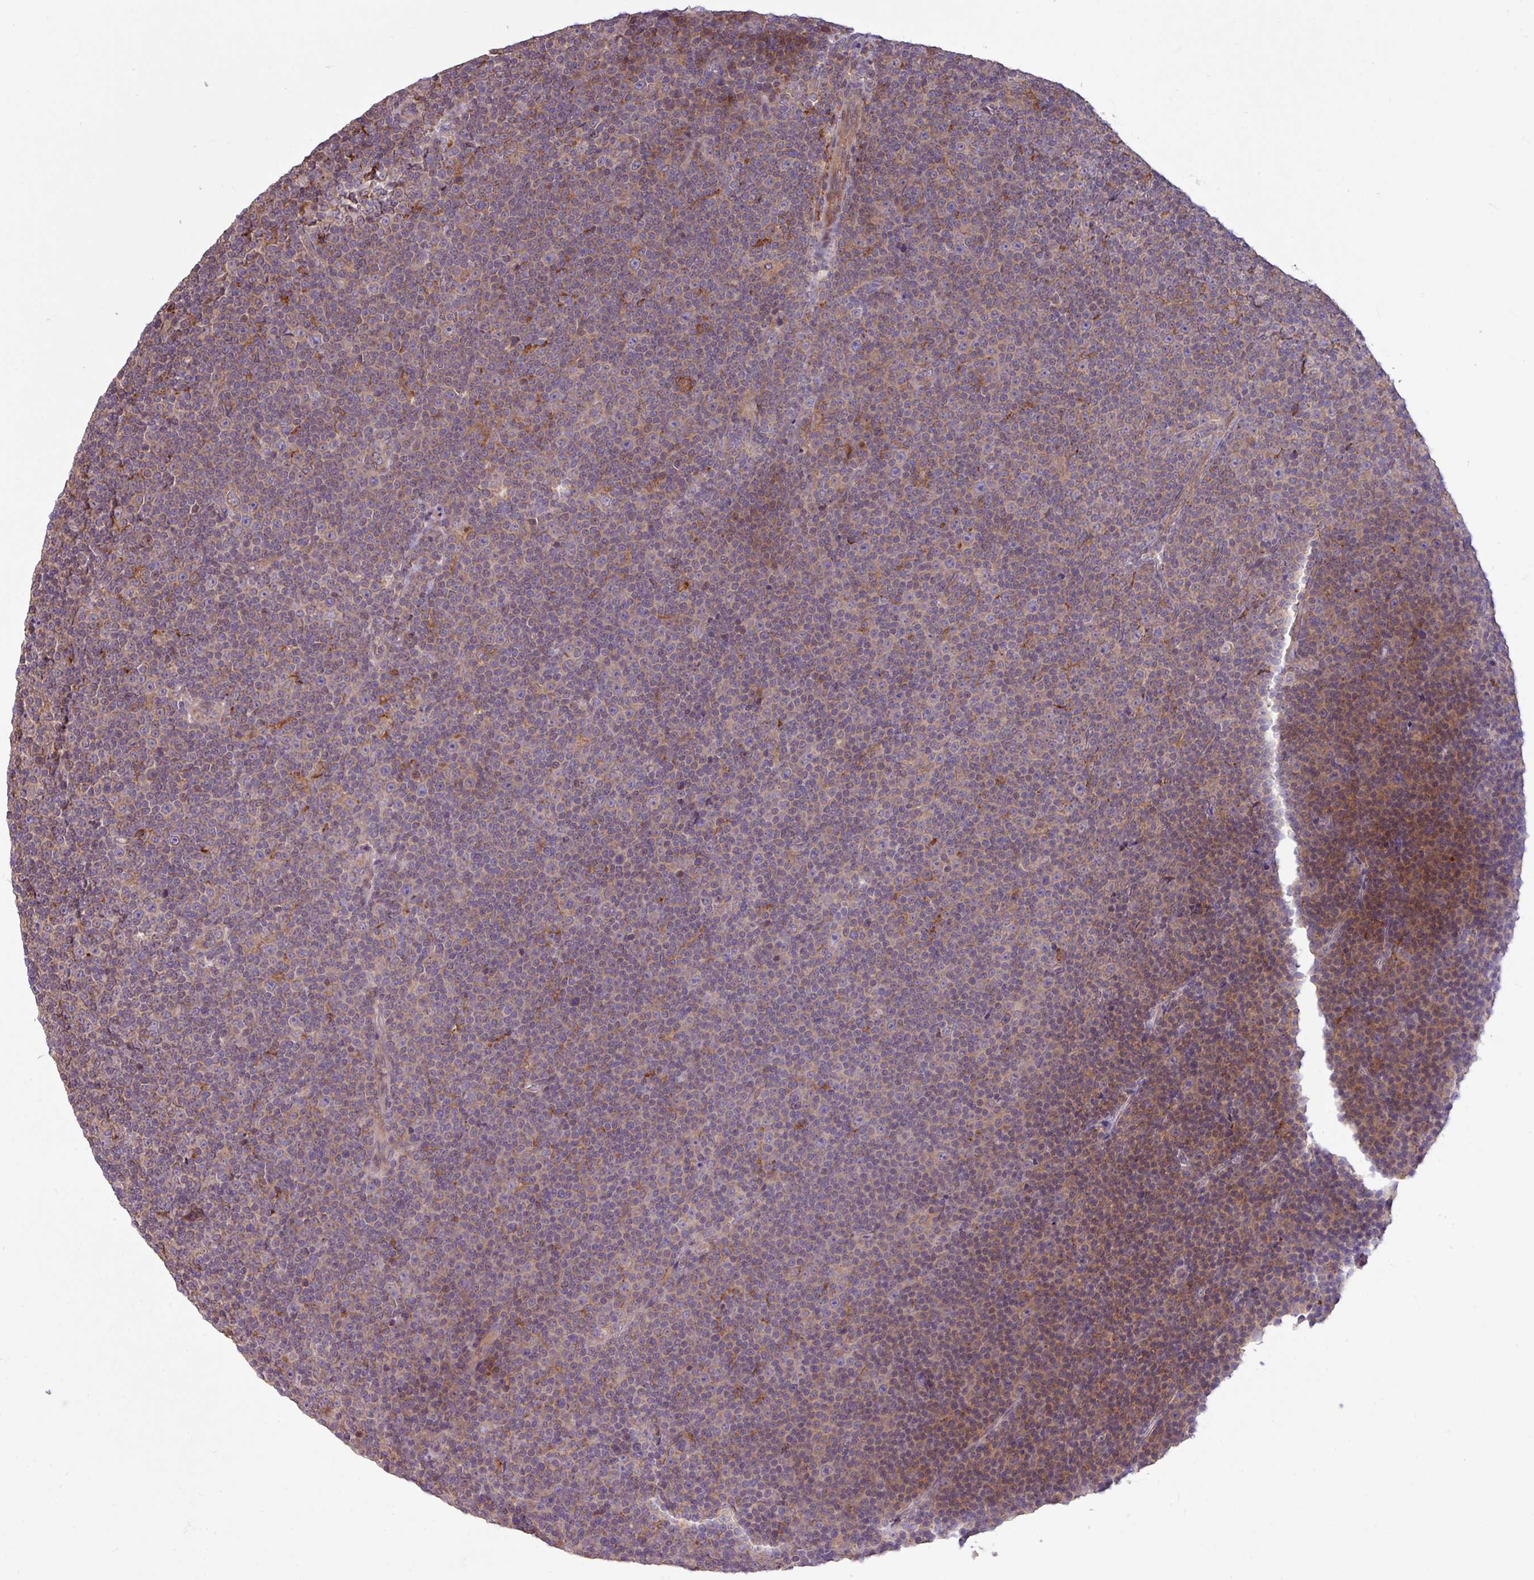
{"staining": {"intensity": "negative", "quantity": "none", "location": "none"}, "tissue": "lymphoma", "cell_type": "Tumor cells", "image_type": "cancer", "snomed": [{"axis": "morphology", "description": "Malignant lymphoma, non-Hodgkin's type, Low grade"}, {"axis": "topography", "description": "Lymph node"}], "caption": "The immunohistochemistry (IHC) photomicrograph has no significant staining in tumor cells of lymphoma tissue. The staining is performed using DAB brown chromogen with nuclei counter-stained in using hematoxylin.", "gene": "ARHGEF25", "patient": {"sex": "female", "age": 67}}